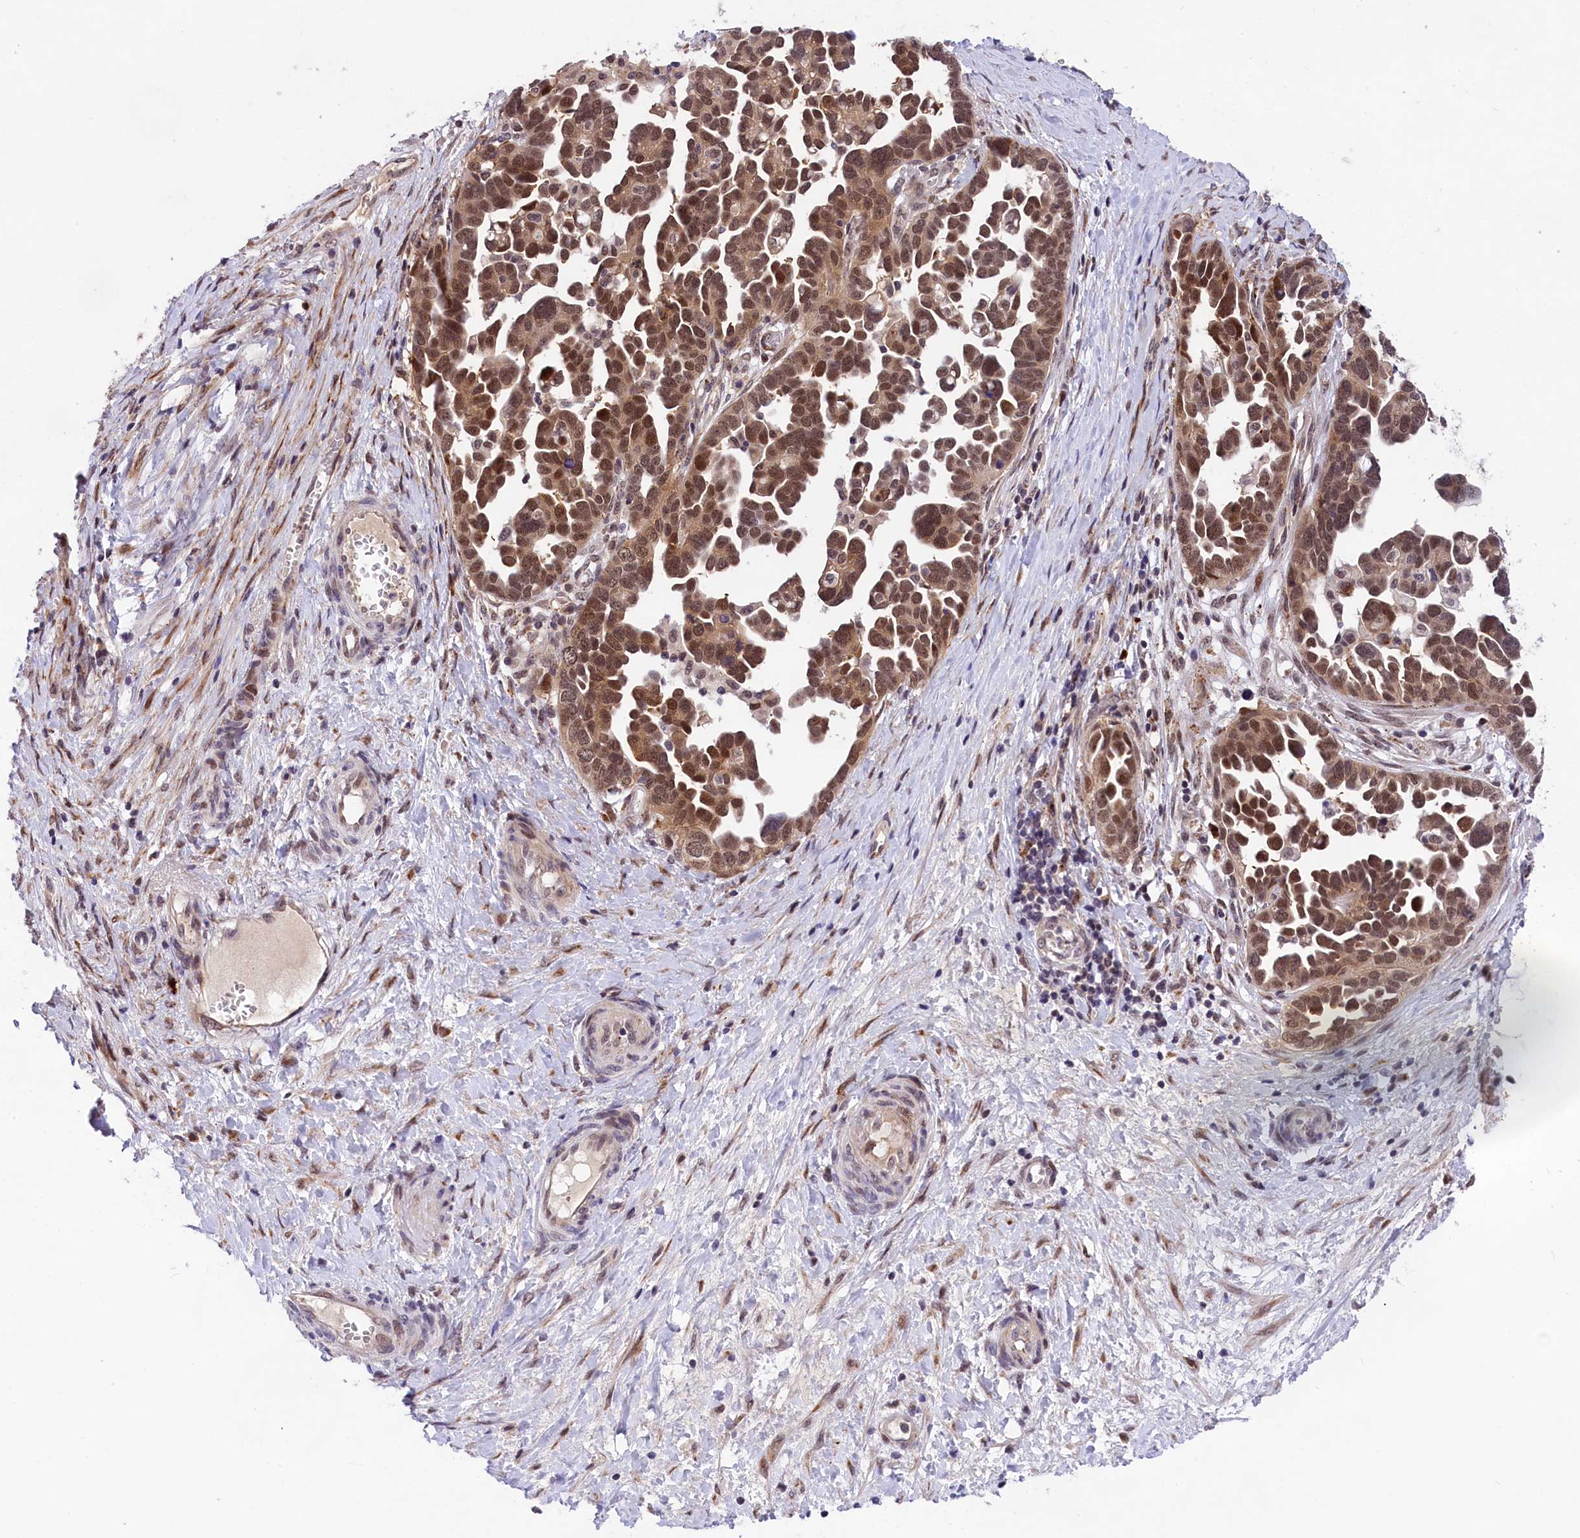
{"staining": {"intensity": "moderate", "quantity": ">75%", "location": "nuclear"}, "tissue": "ovarian cancer", "cell_type": "Tumor cells", "image_type": "cancer", "snomed": [{"axis": "morphology", "description": "Cystadenocarcinoma, serous, NOS"}, {"axis": "topography", "description": "Ovary"}], "caption": "Protein expression analysis of human ovarian cancer reveals moderate nuclear positivity in about >75% of tumor cells. (brown staining indicates protein expression, while blue staining denotes nuclei).", "gene": "FBXO45", "patient": {"sex": "female", "age": 54}}